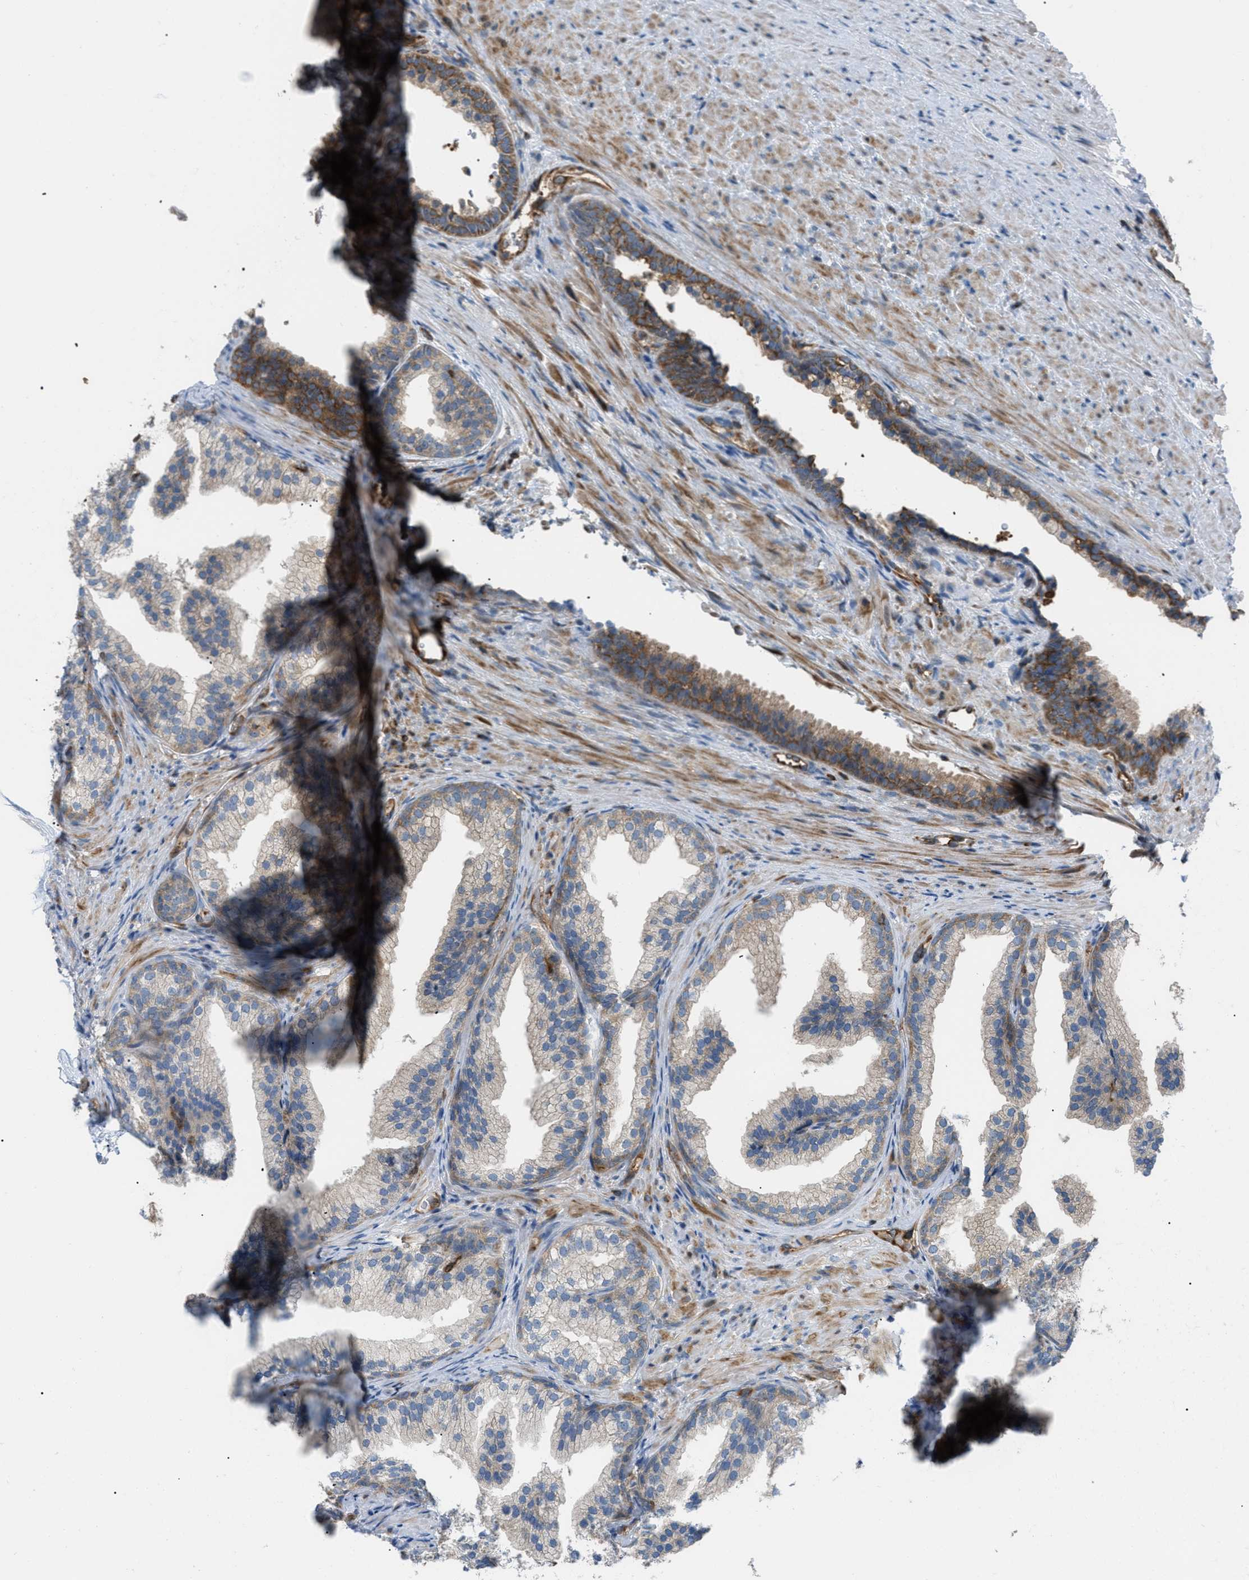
{"staining": {"intensity": "moderate", "quantity": "25%-75%", "location": "cytoplasmic/membranous"}, "tissue": "prostate", "cell_type": "Glandular cells", "image_type": "normal", "snomed": [{"axis": "morphology", "description": "Normal tissue, NOS"}, {"axis": "topography", "description": "Prostate"}], "caption": "Human prostate stained with a brown dye exhibits moderate cytoplasmic/membranous positive expression in about 25%-75% of glandular cells.", "gene": "ATP2A3", "patient": {"sex": "male", "age": 76}}